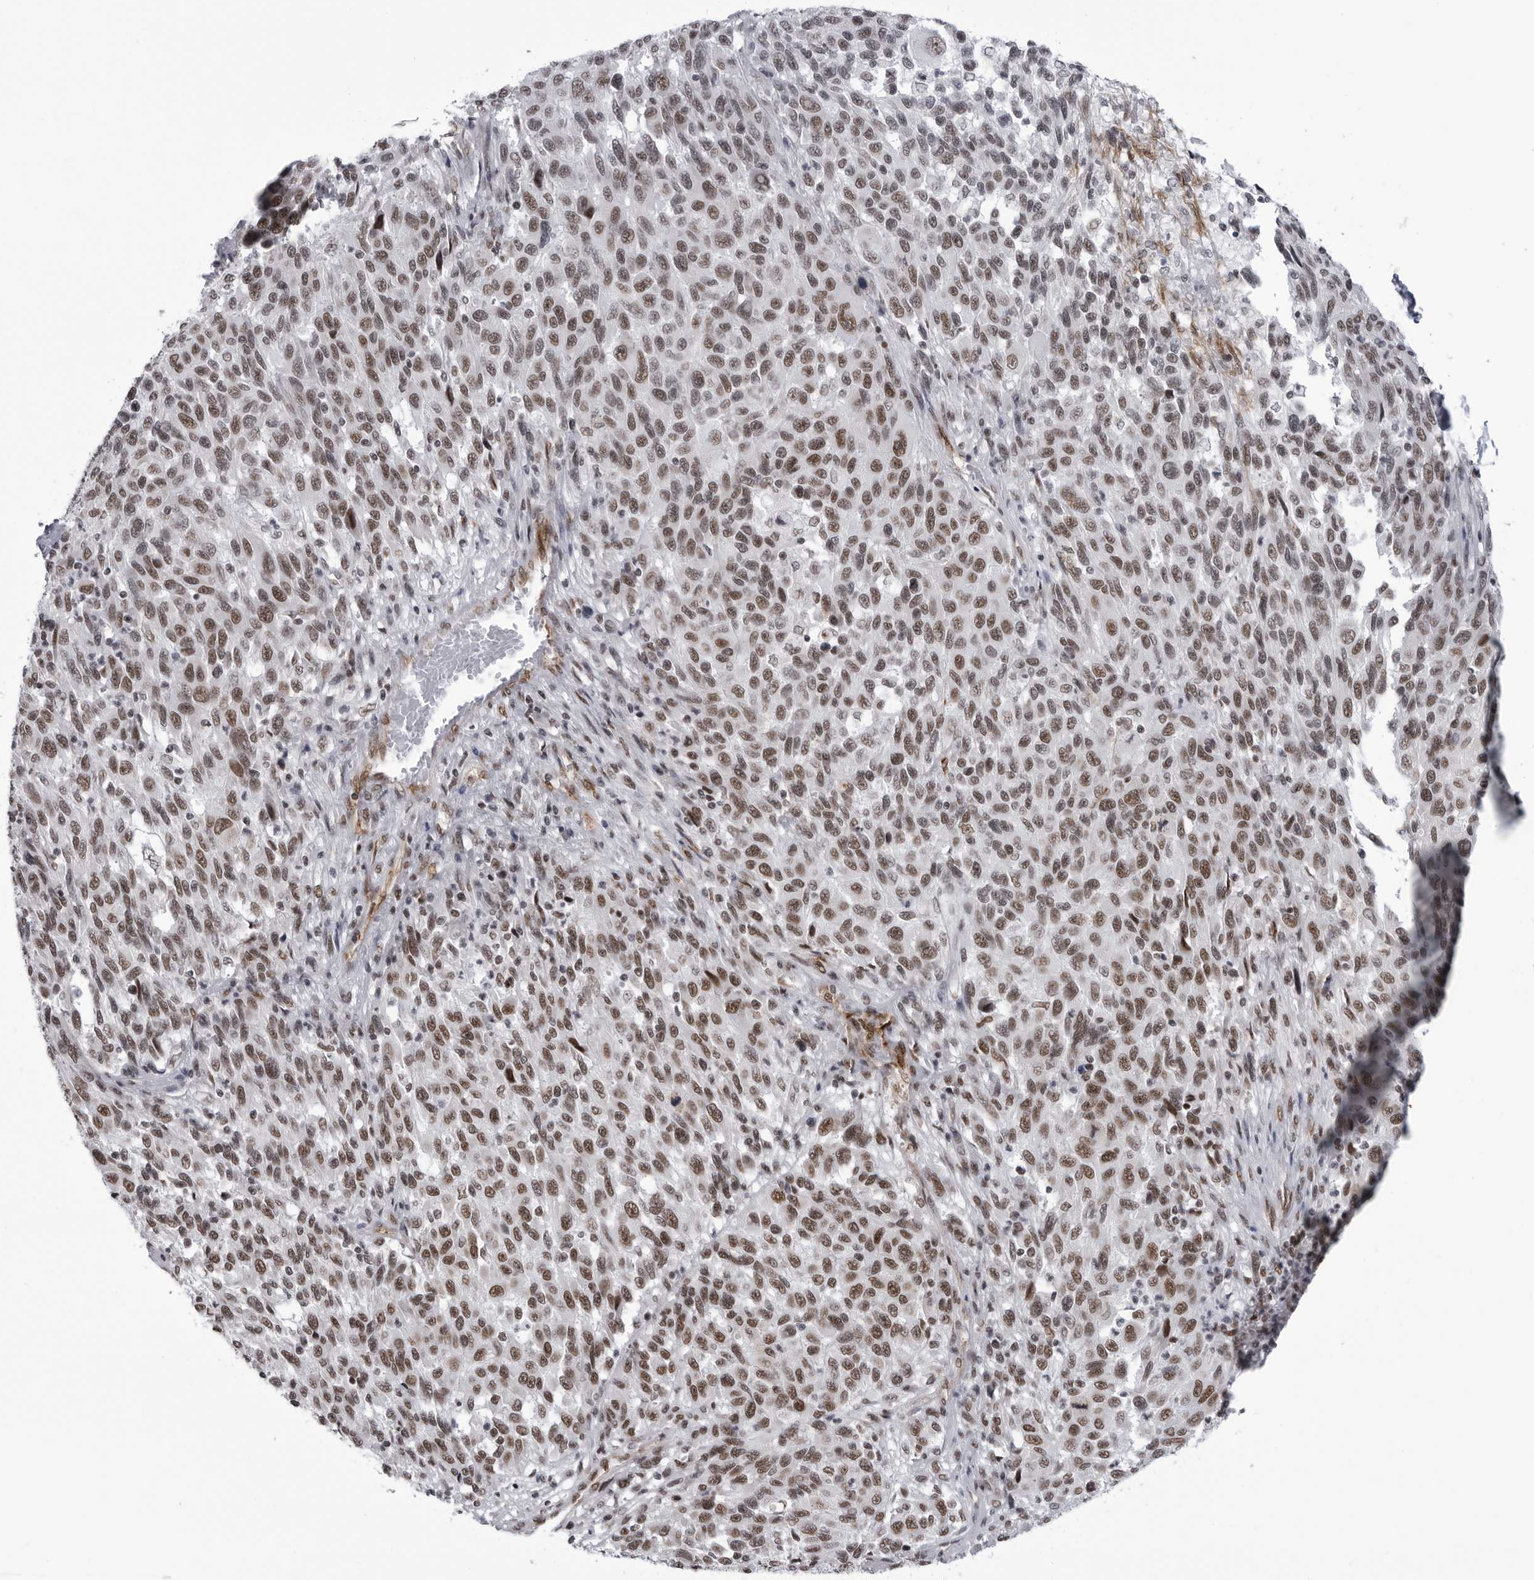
{"staining": {"intensity": "moderate", "quantity": ">75%", "location": "nuclear"}, "tissue": "melanoma", "cell_type": "Tumor cells", "image_type": "cancer", "snomed": [{"axis": "morphology", "description": "Malignant melanoma, Metastatic site"}, {"axis": "topography", "description": "Lymph node"}], "caption": "Immunohistochemical staining of melanoma displays medium levels of moderate nuclear protein expression in about >75% of tumor cells.", "gene": "RNF26", "patient": {"sex": "male", "age": 61}}